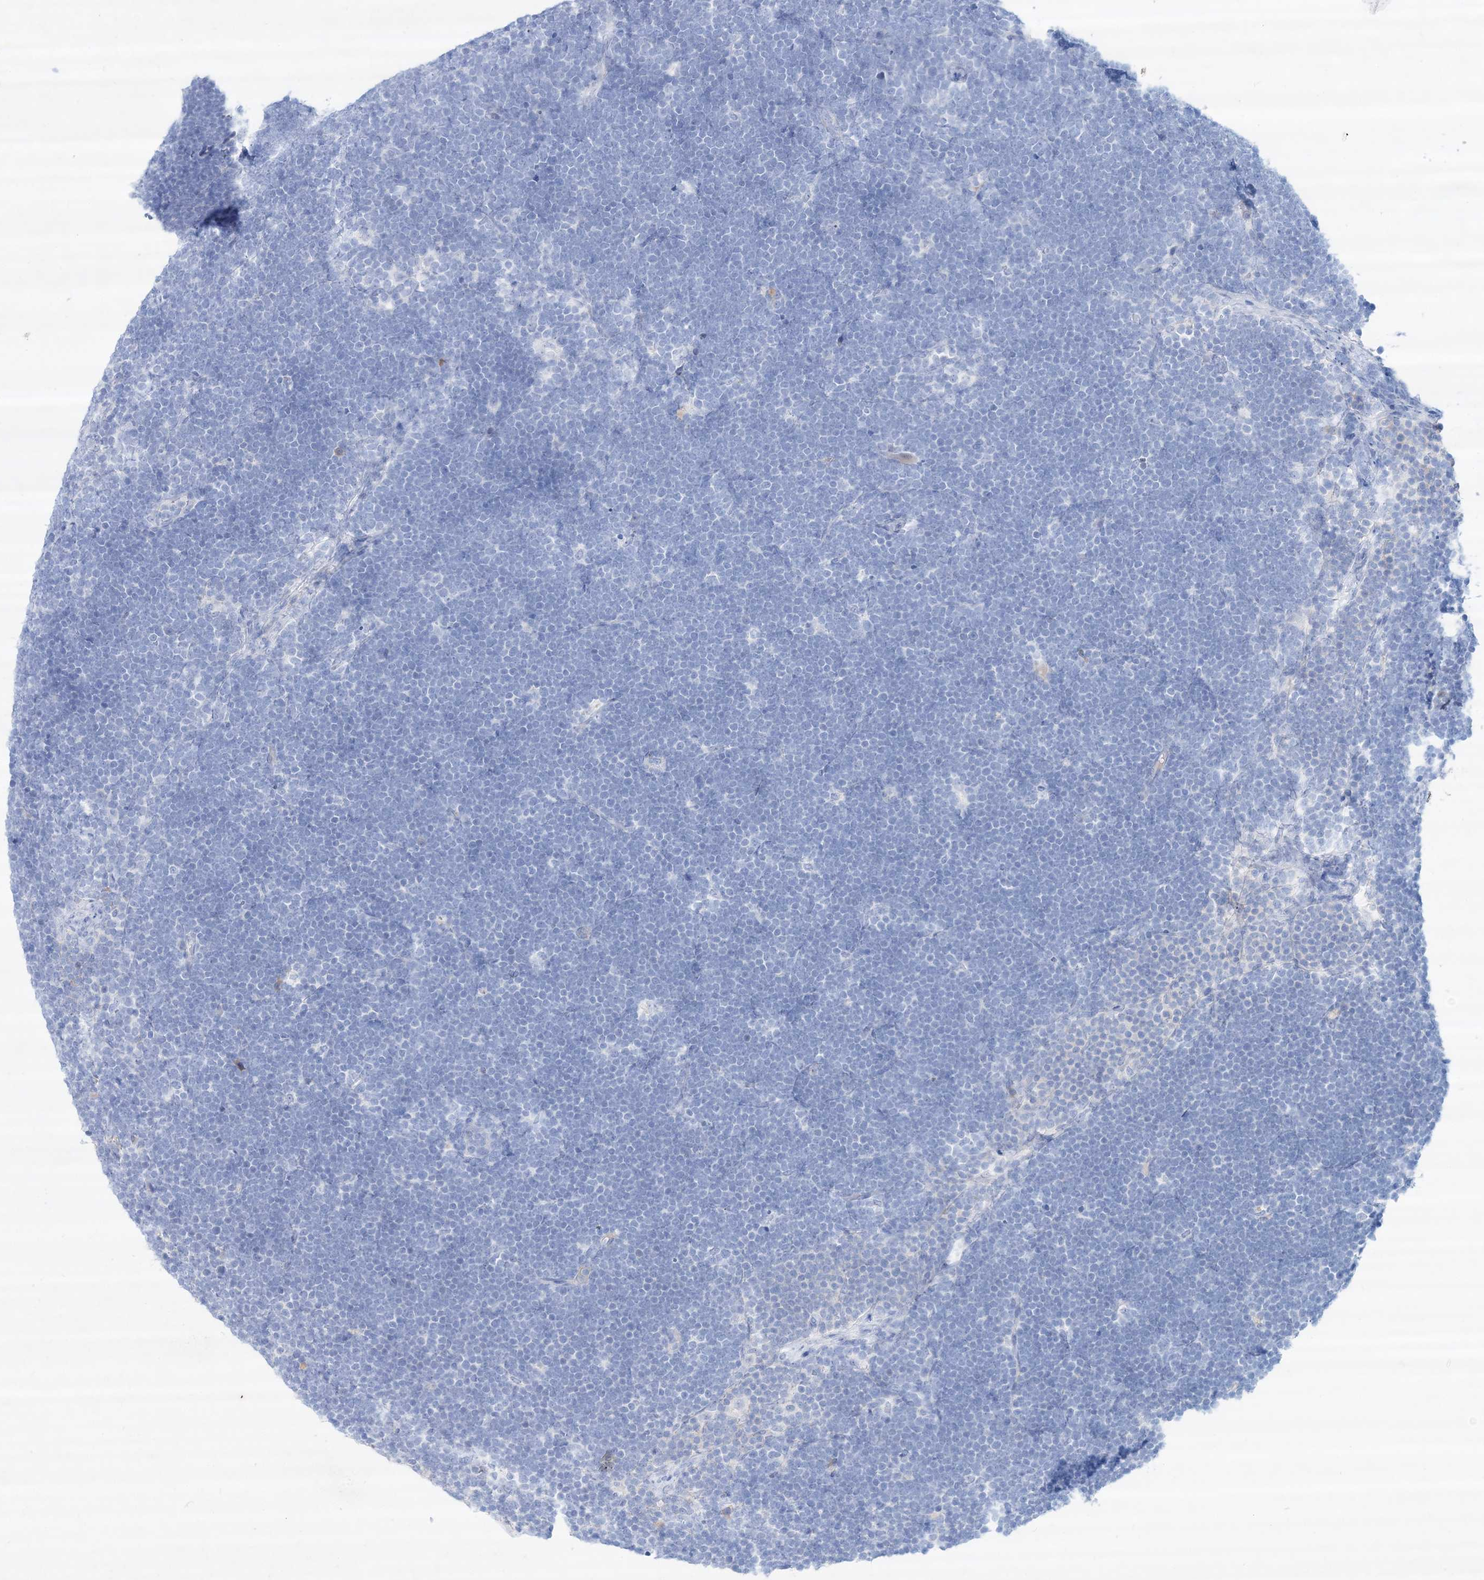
{"staining": {"intensity": "negative", "quantity": "none", "location": "none"}, "tissue": "lymphoma", "cell_type": "Tumor cells", "image_type": "cancer", "snomed": [{"axis": "morphology", "description": "Malignant lymphoma, non-Hodgkin's type, High grade"}, {"axis": "topography", "description": "Lymph node"}], "caption": "Tumor cells are negative for brown protein staining in lymphoma. Brightfield microscopy of immunohistochemistry (IHC) stained with DAB (brown) and hematoxylin (blue), captured at high magnification.", "gene": "SPINK7", "patient": {"sex": "male", "age": 13}}